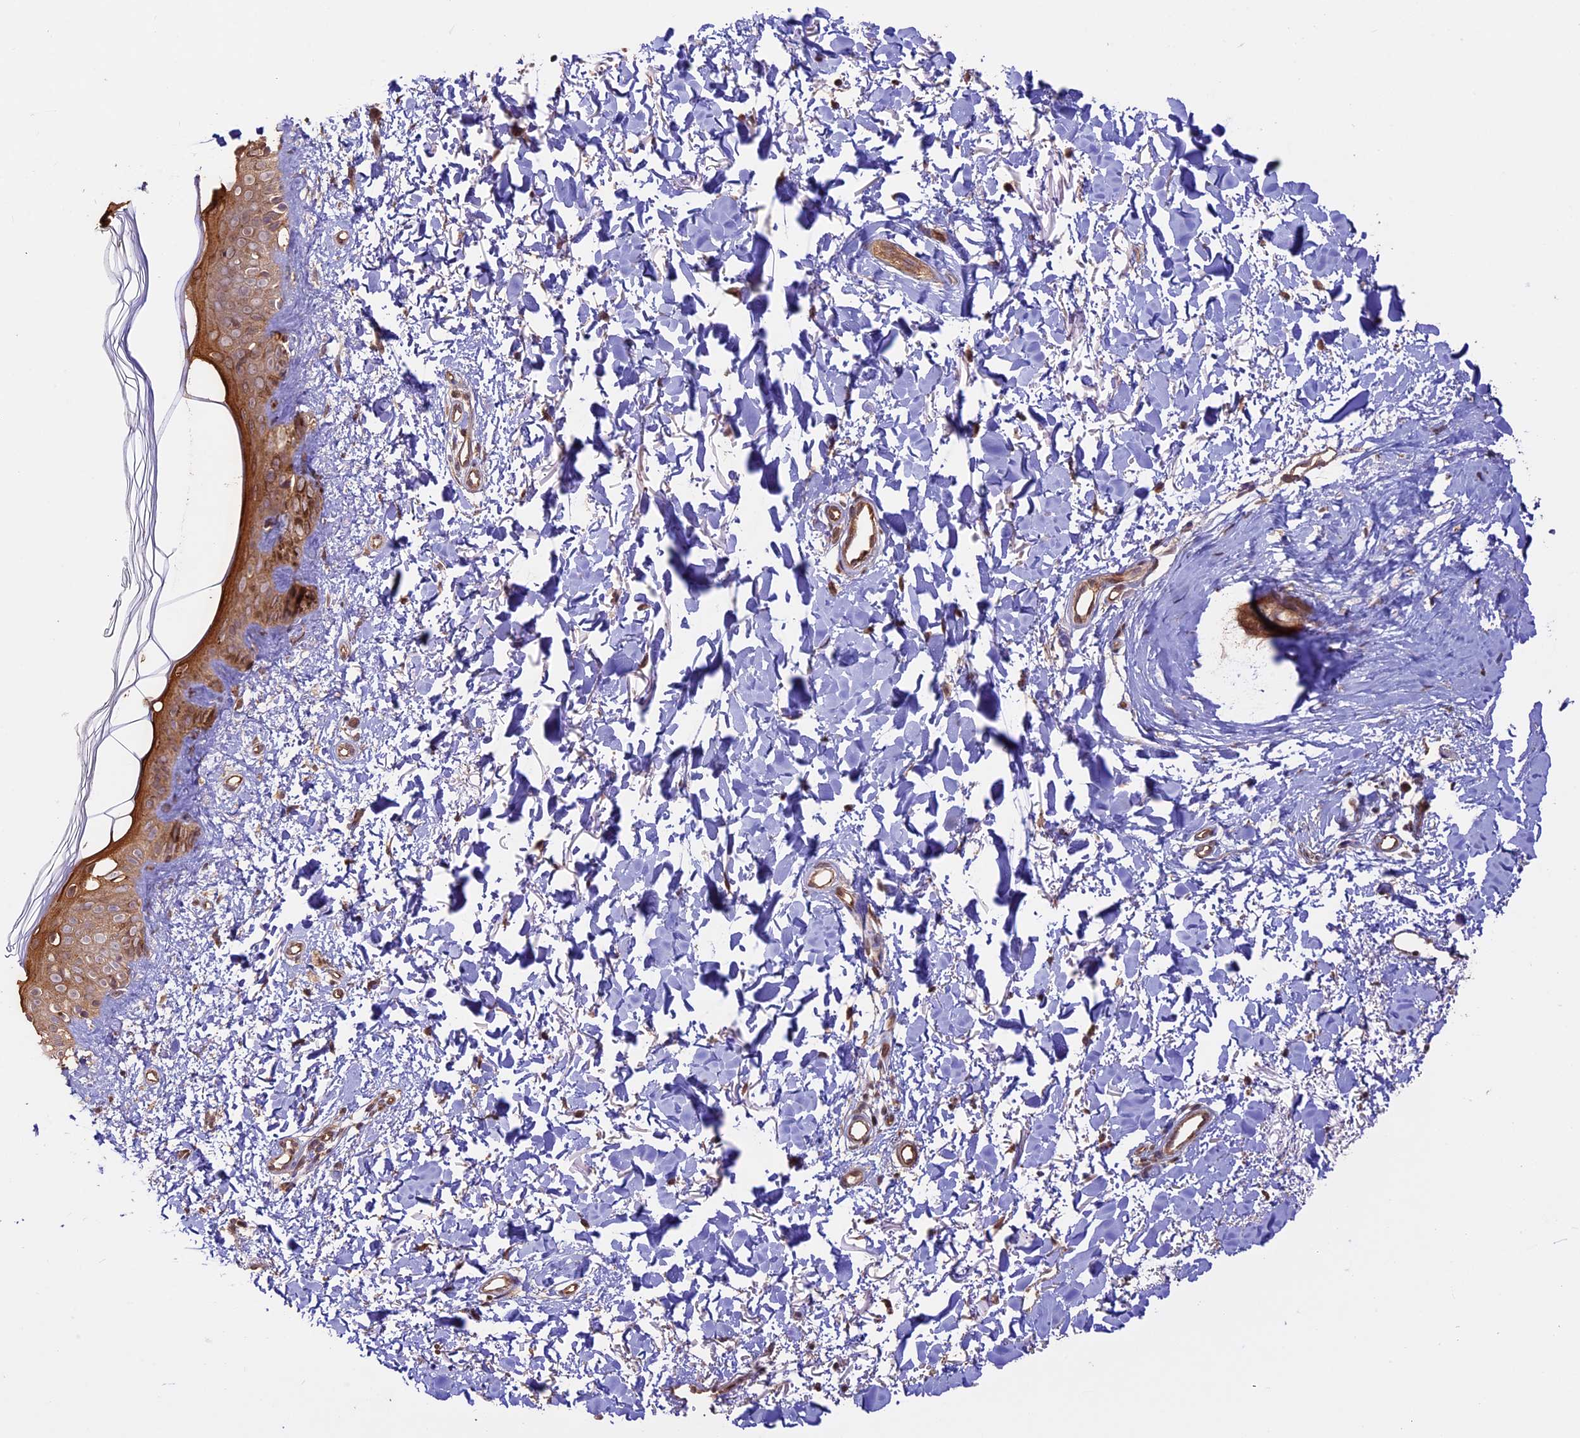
{"staining": {"intensity": "moderate", "quantity": "25%-75%", "location": "cytoplasmic/membranous"}, "tissue": "skin", "cell_type": "Fibroblasts", "image_type": "normal", "snomed": [{"axis": "morphology", "description": "Normal tissue, NOS"}, {"axis": "topography", "description": "Skin"}], "caption": "The image shows staining of benign skin, revealing moderate cytoplasmic/membranous protein positivity (brown color) within fibroblasts.", "gene": "BCAS4", "patient": {"sex": "female", "age": 58}}